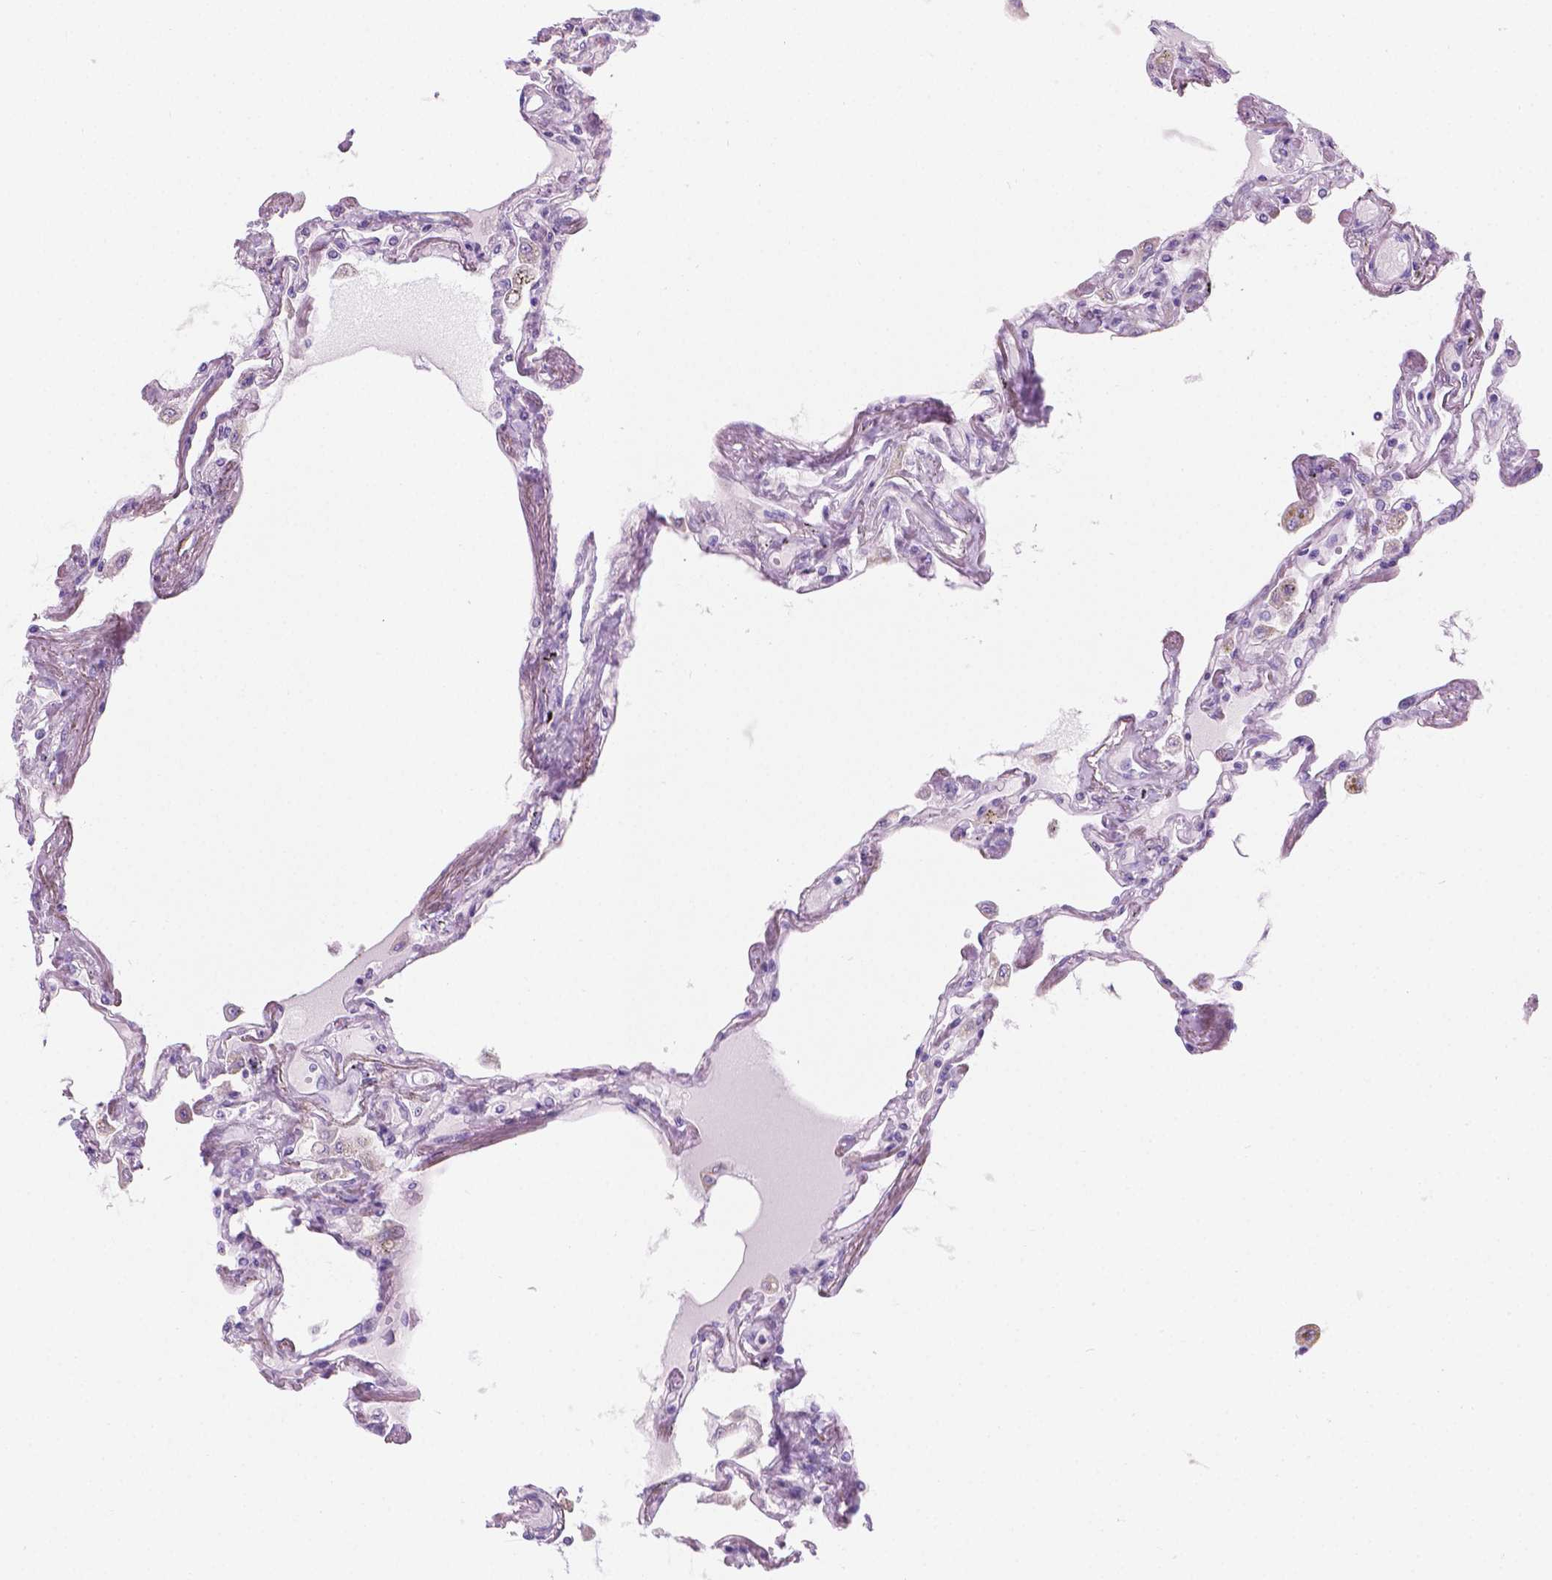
{"staining": {"intensity": "negative", "quantity": "none", "location": "none"}, "tissue": "lung", "cell_type": "Alveolar cells", "image_type": "normal", "snomed": [{"axis": "morphology", "description": "Normal tissue, NOS"}, {"axis": "morphology", "description": "Adenocarcinoma, NOS"}, {"axis": "topography", "description": "Cartilage tissue"}, {"axis": "topography", "description": "Lung"}], "caption": "Immunohistochemistry micrograph of normal lung stained for a protein (brown), which demonstrates no expression in alveolar cells.", "gene": "SBSN", "patient": {"sex": "female", "age": 67}}